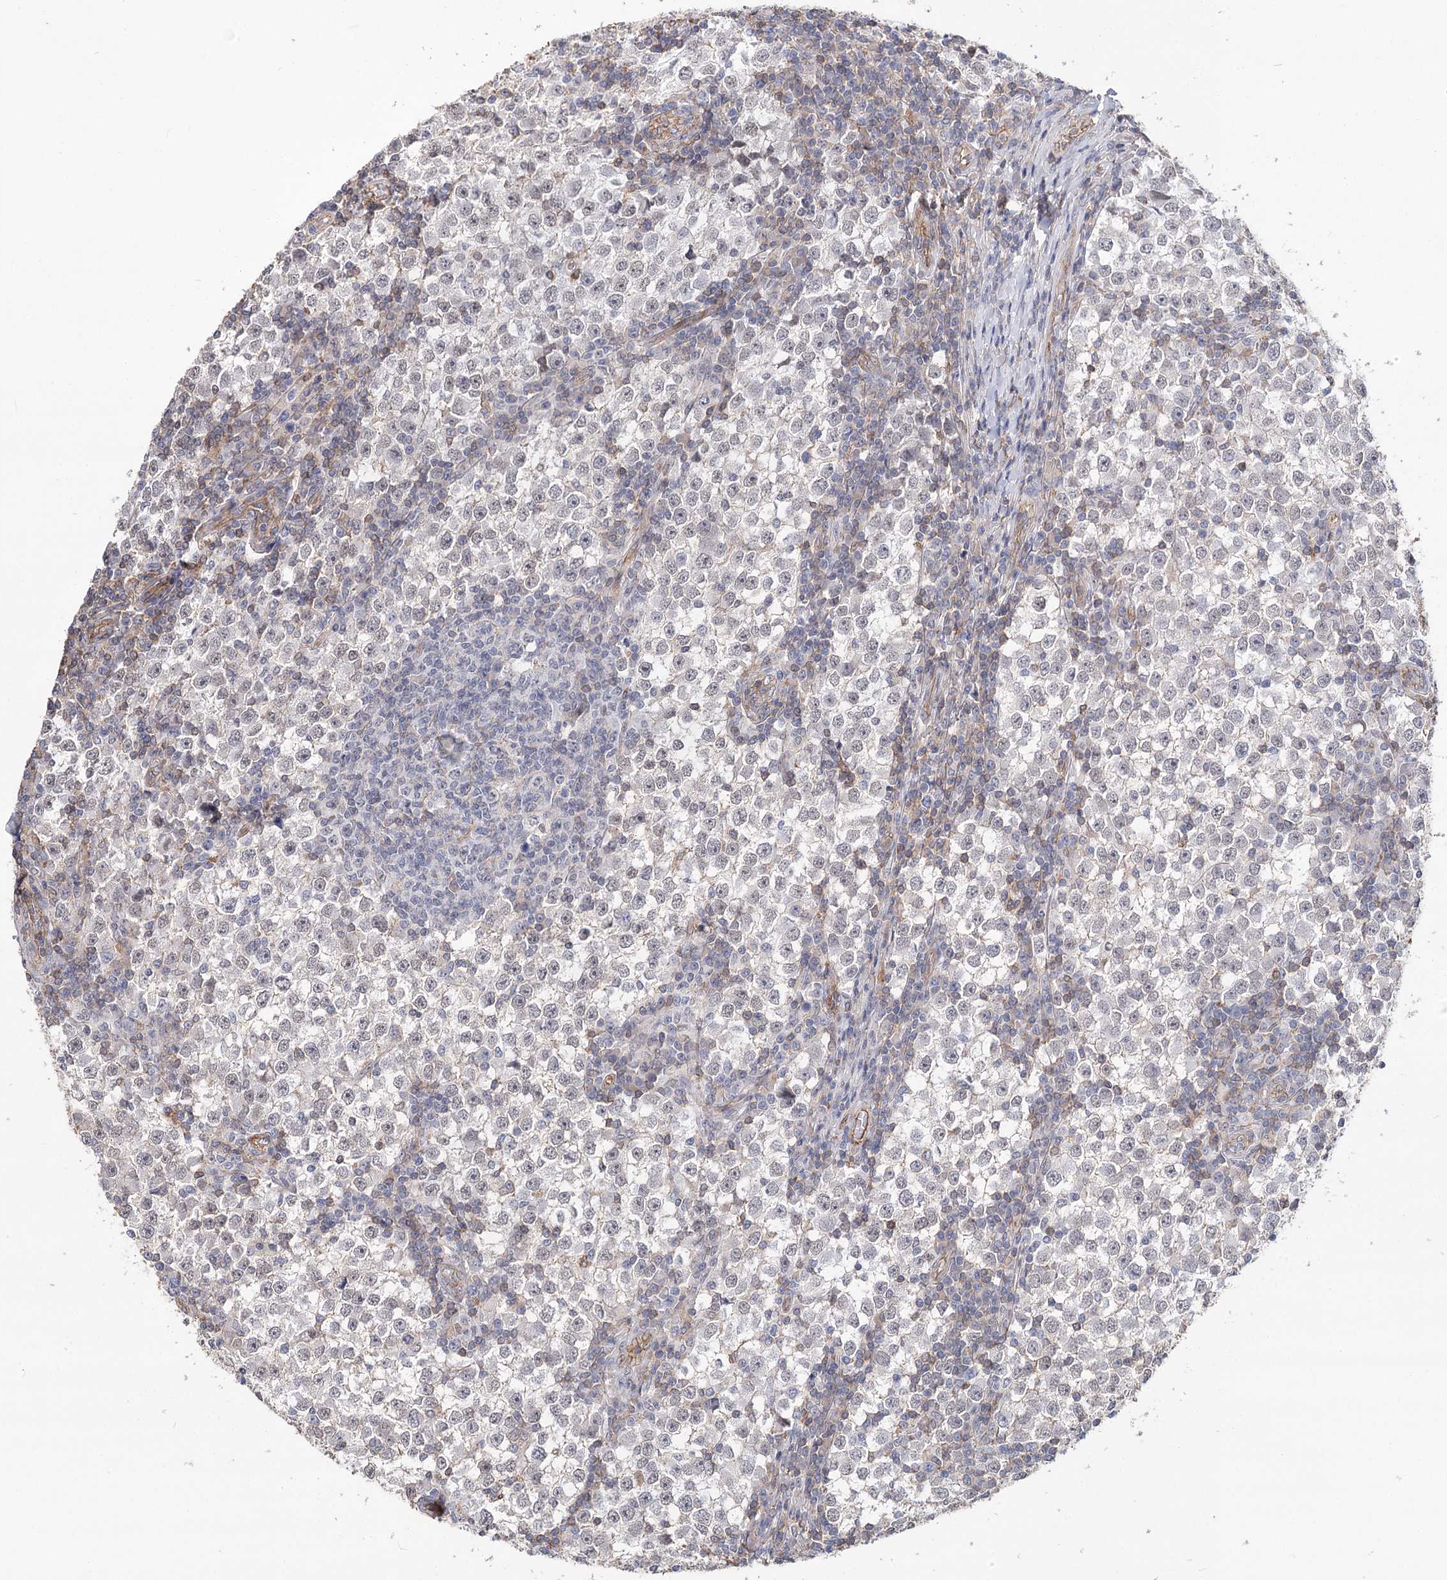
{"staining": {"intensity": "negative", "quantity": "none", "location": "none"}, "tissue": "testis cancer", "cell_type": "Tumor cells", "image_type": "cancer", "snomed": [{"axis": "morphology", "description": "Seminoma, NOS"}, {"axis": "topography", "description": "Testis"}], "caption": "IHC photomicrograph of human testis cancer (seminoma) stained for a protein (brown), which exhibits no staining in tumor cells. Nuclei are stained in blue.", "gene": "TMEM218", "patient": {"sex": "male", "age": 65}}